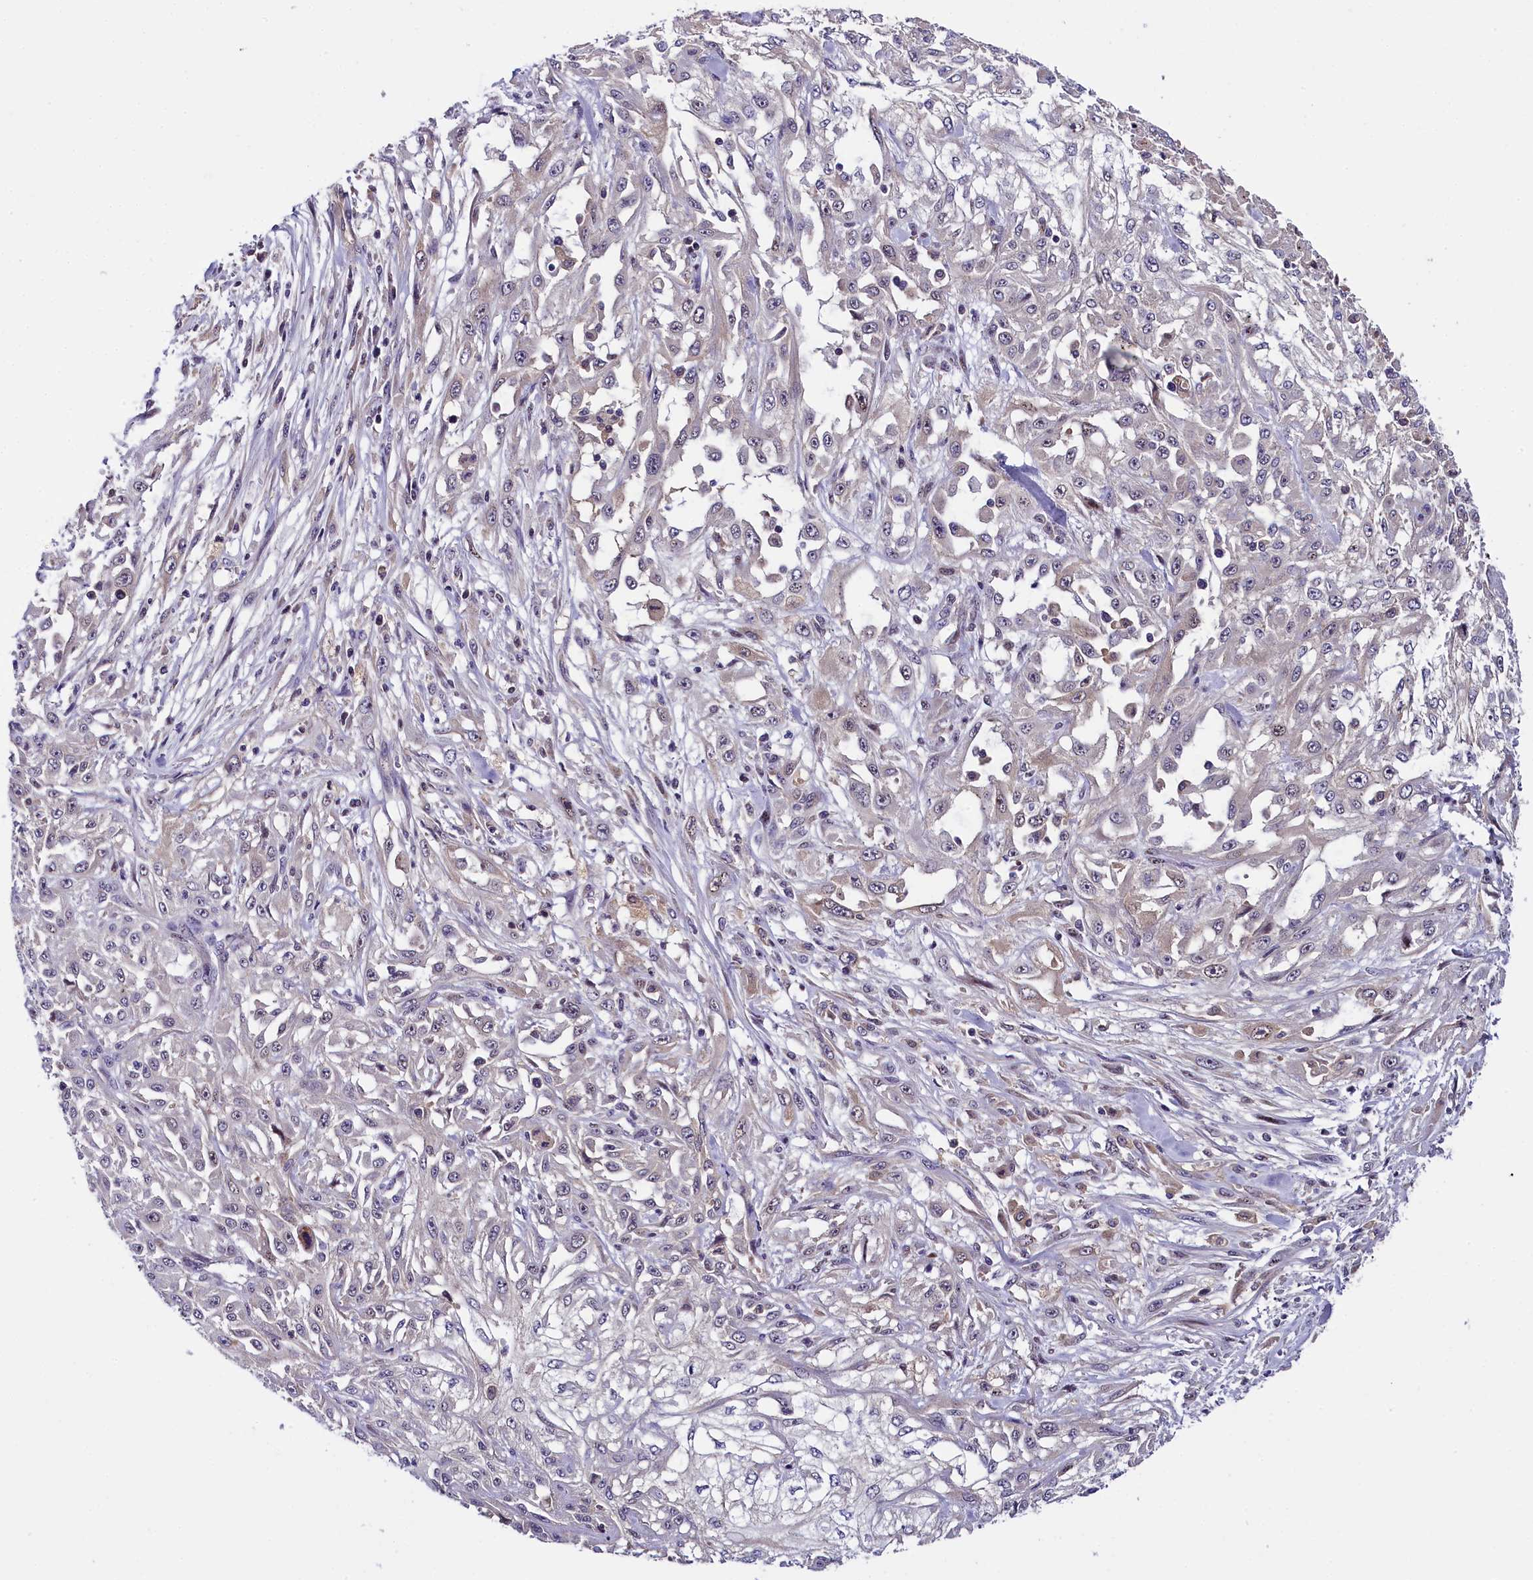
{"staining": {"intensity": "negative", "quantity": "none", "location": "none"}, "tissue": "skin cancer", "cell_type": "Tumor cells", "image_type": "cancer", "snomed": [{"axis": "morphology", "description": "Squamous cell carcinoma, NOS"}, {"axis": "morphology", "description": "Squamous cell carcinoma, metastatic, NOS"}, {"axis": "topography", "description": "Skin"}, {"axis": "topography", "description": "Lymph node"}], "caption": "Immunohistochemistry (IHC) photomicrograph of skin cancer (squamous cell carcinoma) stained for a protein (brown), which exhibits no positivity in tumor cells. (DAB immunohistochemistry (IHC) with hematoxylin counter stain).", "gene": "ENKD1", "patient": {"sex": "male", "age": 75}}